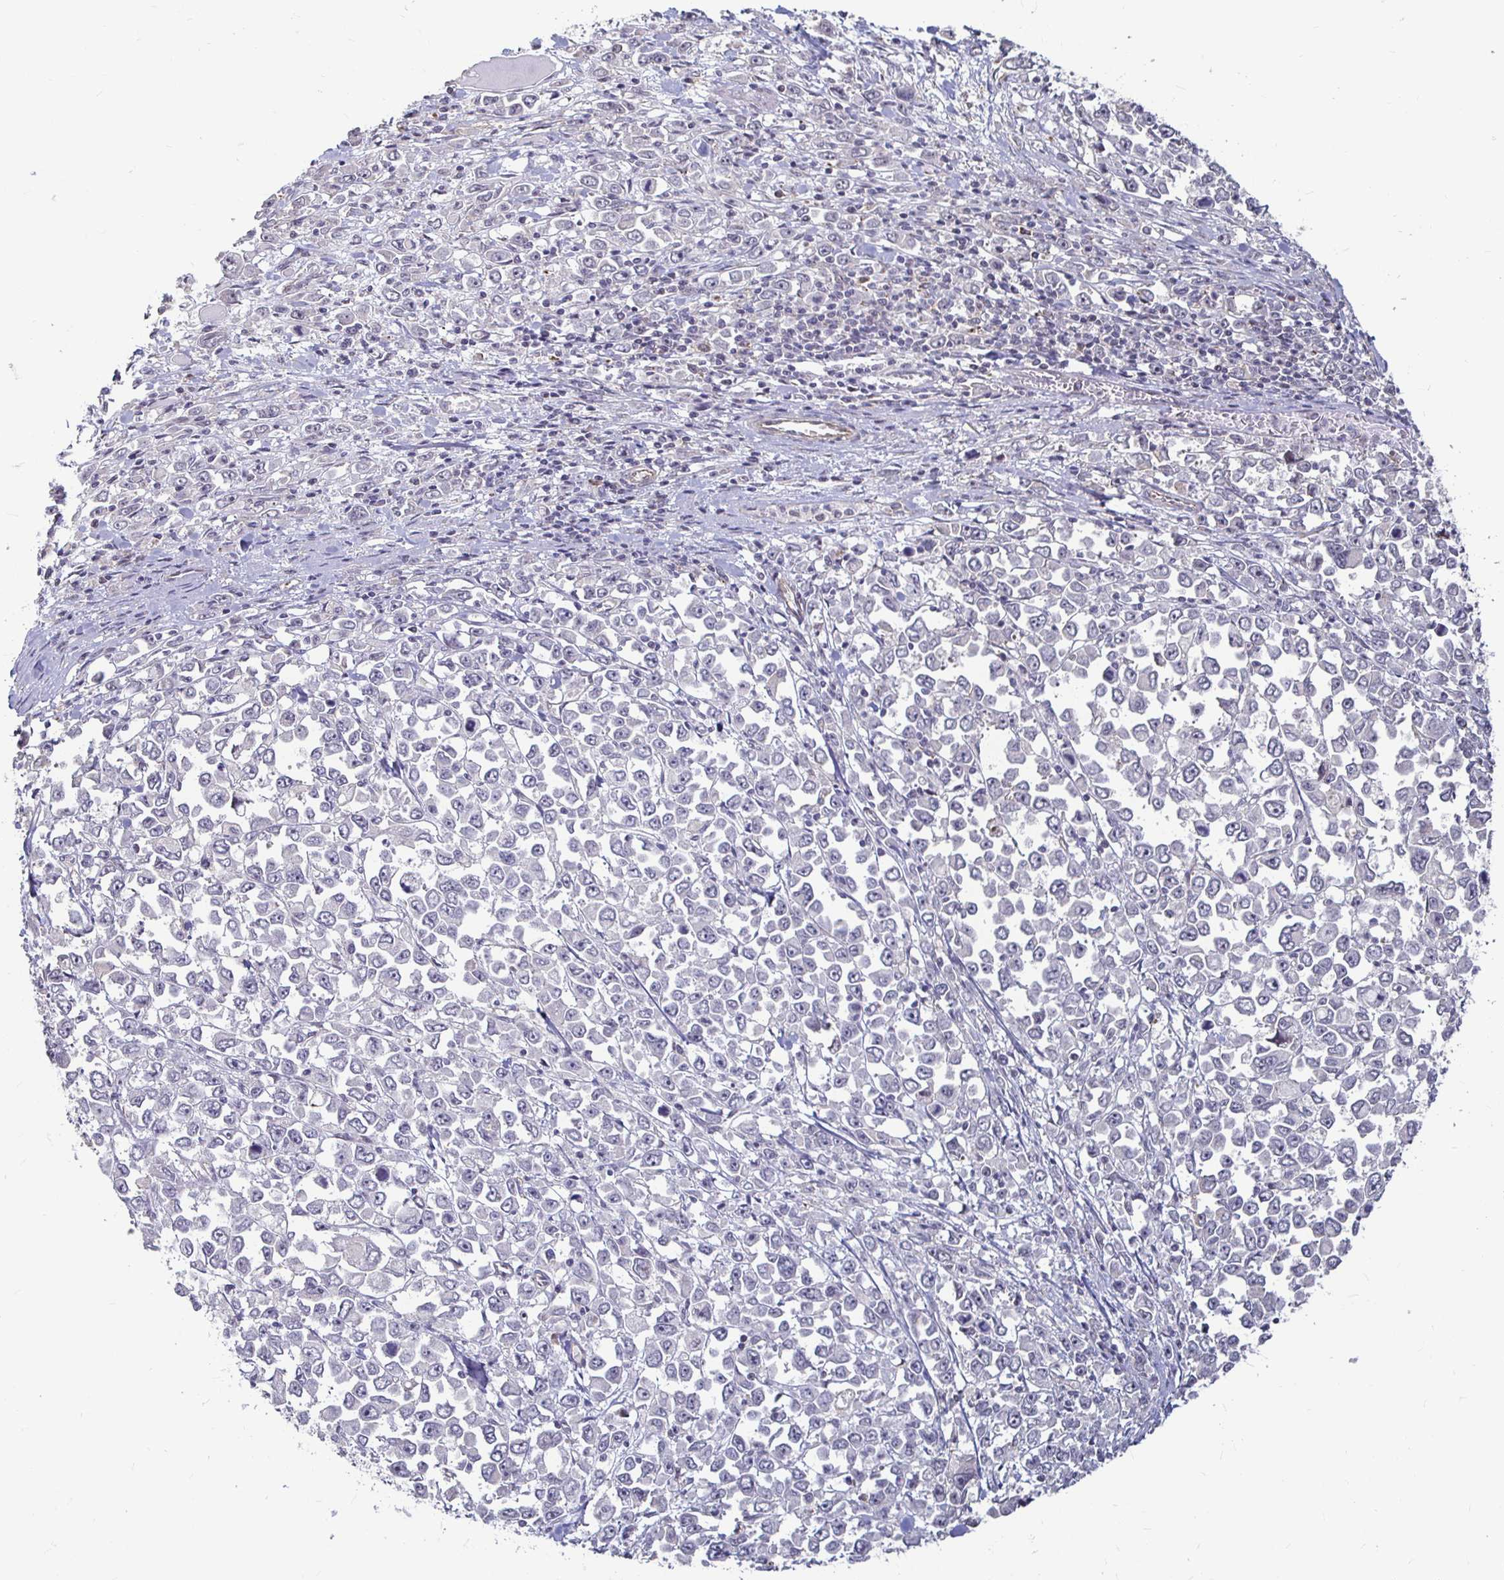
{"staining": {"intensity": "negative", "quantity": "none", "location": "none"}, "tissue": "stomach cancer", "cell_type": "Tumor cells", "image_type": "cancer", "snomed": [{"axis": "morphology", "description": "Adenocarcinoma, NOS"}, {"axis": "topography", "description": "Stomach, upper"}], "caption": "Photomicrograph shows no significant protein positivity in tumor cells of stomach cancer (adenocarcinoma).", "gene": "CAPN11", "patient": {"sex": "male", "age": 70}}